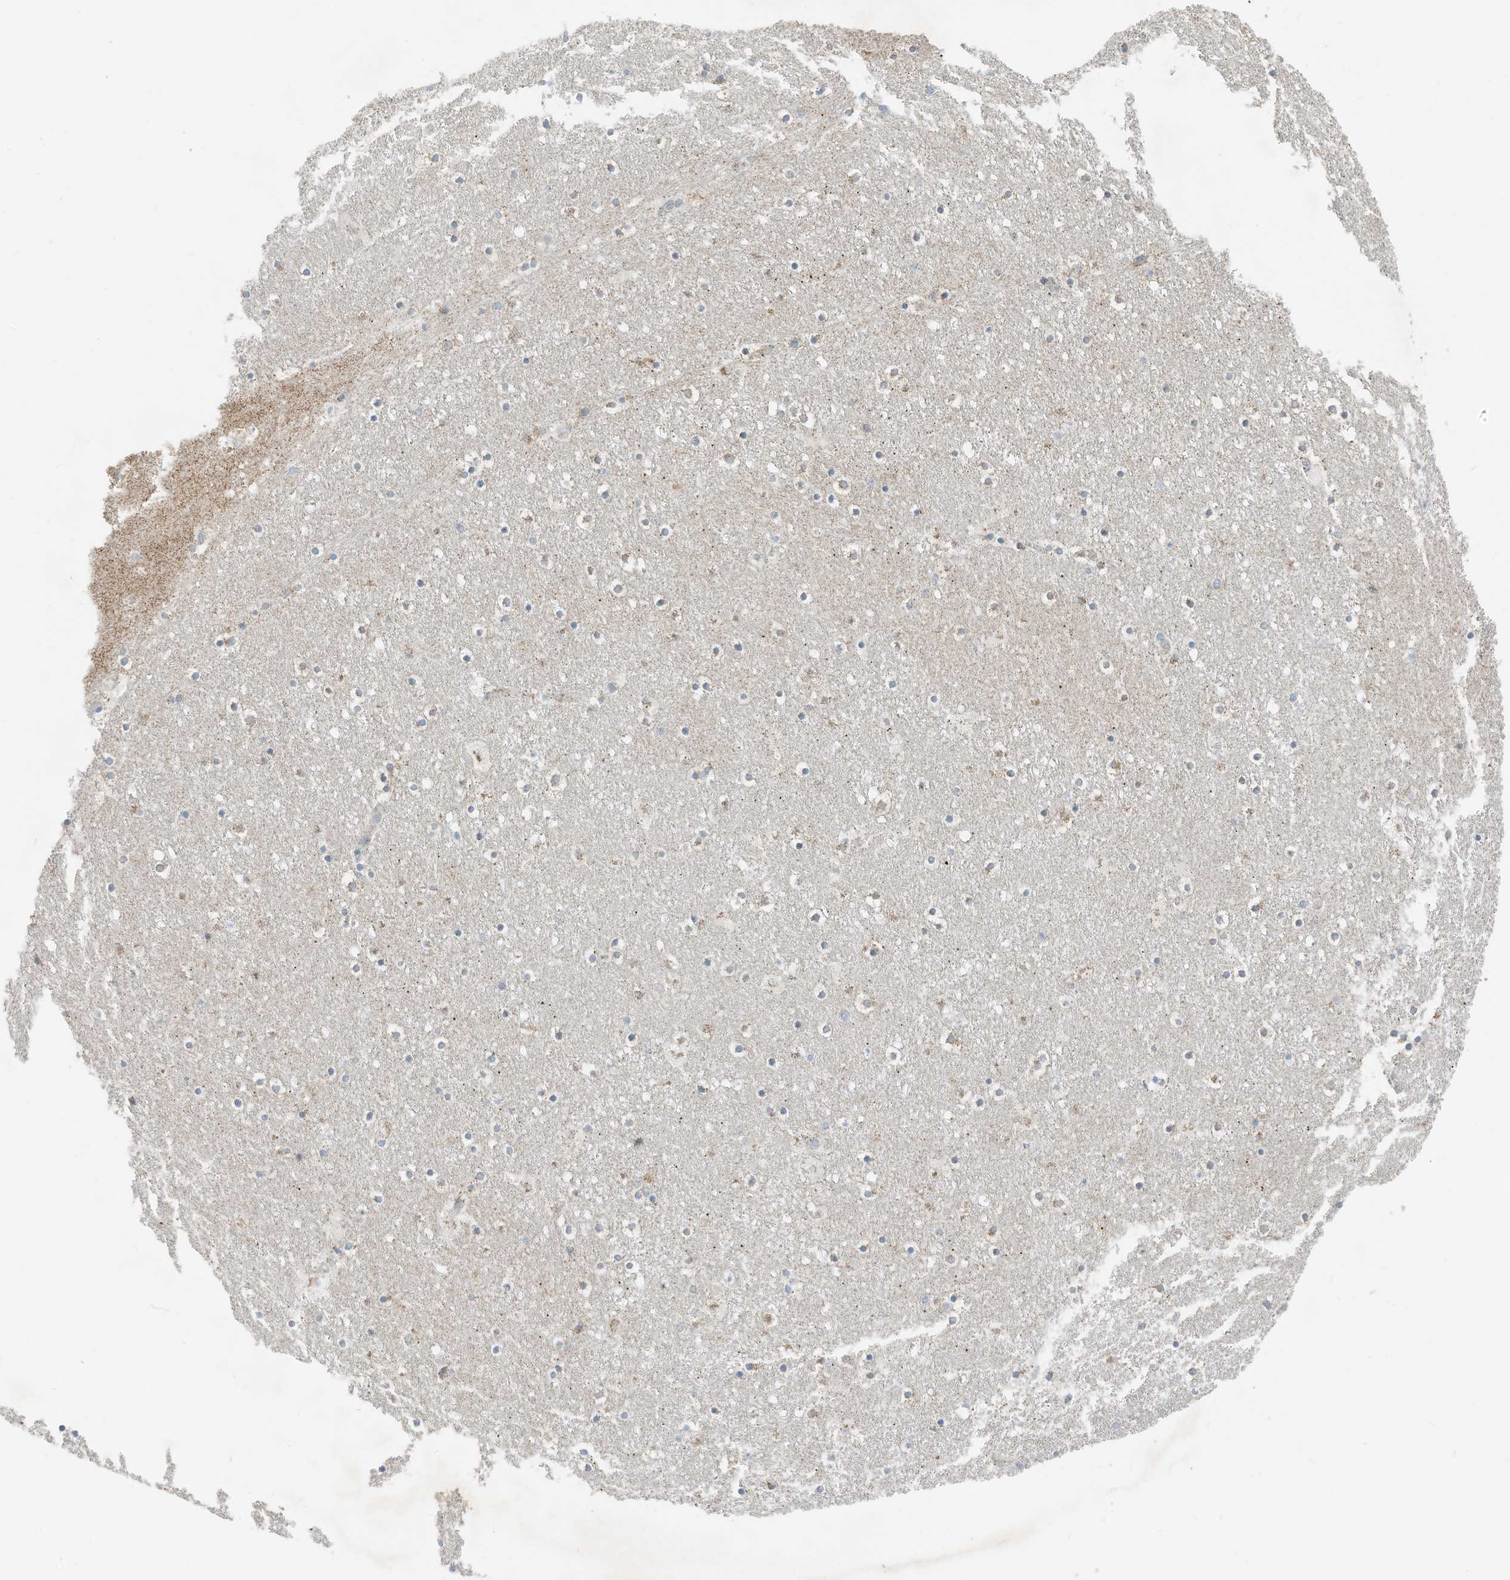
{"staining": {"intensity": "negative", "quantity": "none", "location": "none"}, "tissue": "caudate", "cell_type": "Glial cells", "image_type": "normal", "snomed": [{"axis": "morphology", "description": "Normal tissue, NOS"}, {"axis": "topography", "description": "Lateral ventricle wall"}], "caption": "Photomicrograph shows no significant protein staining in glial cells of unremarkable caudate.", "gene": "RMND1", "patient": {"sex": "male", "age": 45}}